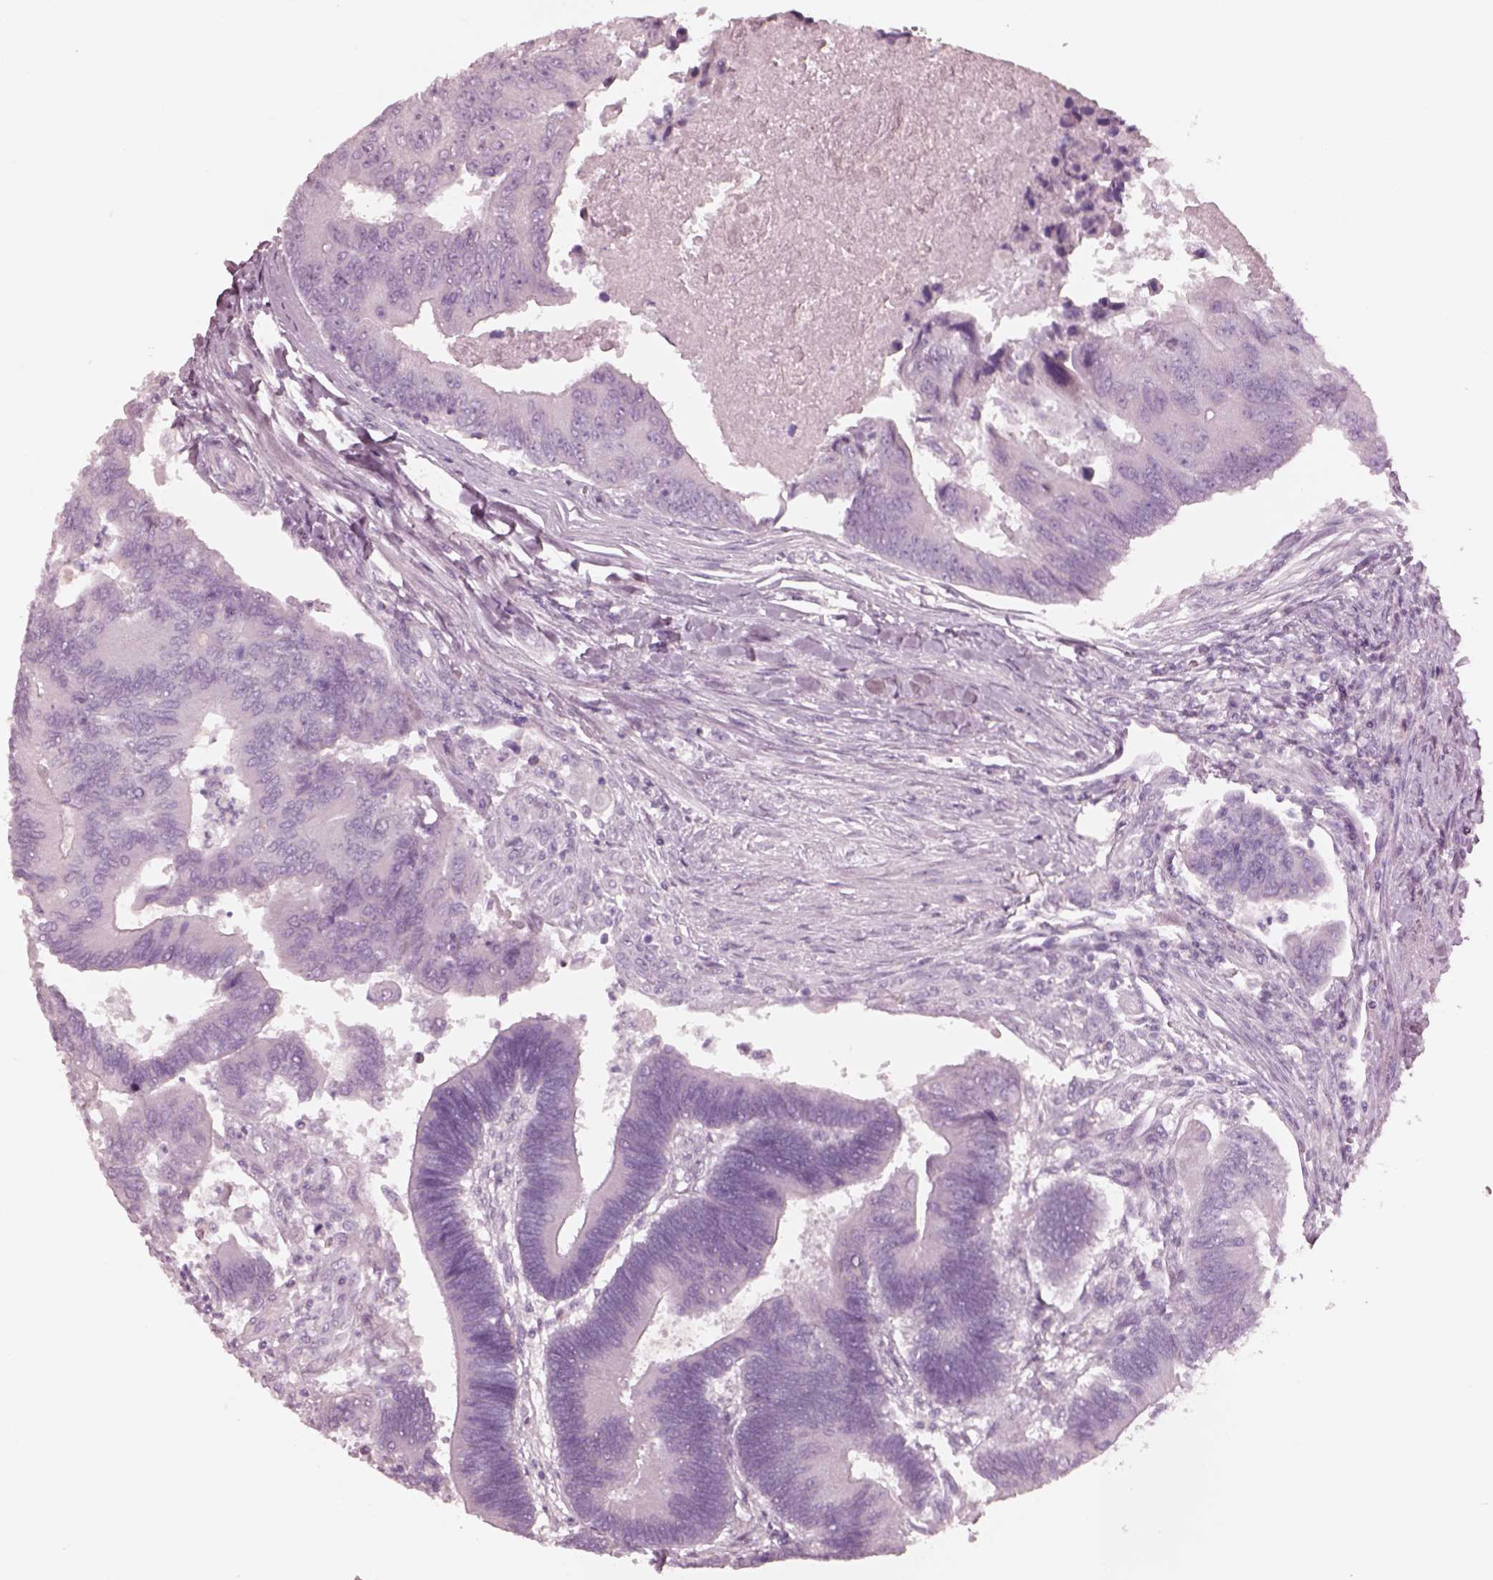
{"staining": {"intensity": "negative", "quantity": "none", "location": "none"}, "tissue": "colorectal cancer", "cell_type": "Tumor cells", "image_type": "cancer", "snomed": [{"axis": "morphology", "description": "Adenocarcinoma, NOS"}, {"axis": "topography", "description": "Colon"}], "caption": "Colorectal cancer was stained to show a protein in brown. There is no significant expression in tumor cells. (DAB immunohistochemistry with hematoxylin counter stain).", "gene": "KRTAP24-1", "patient": {"sex": "female", "age": 67}}